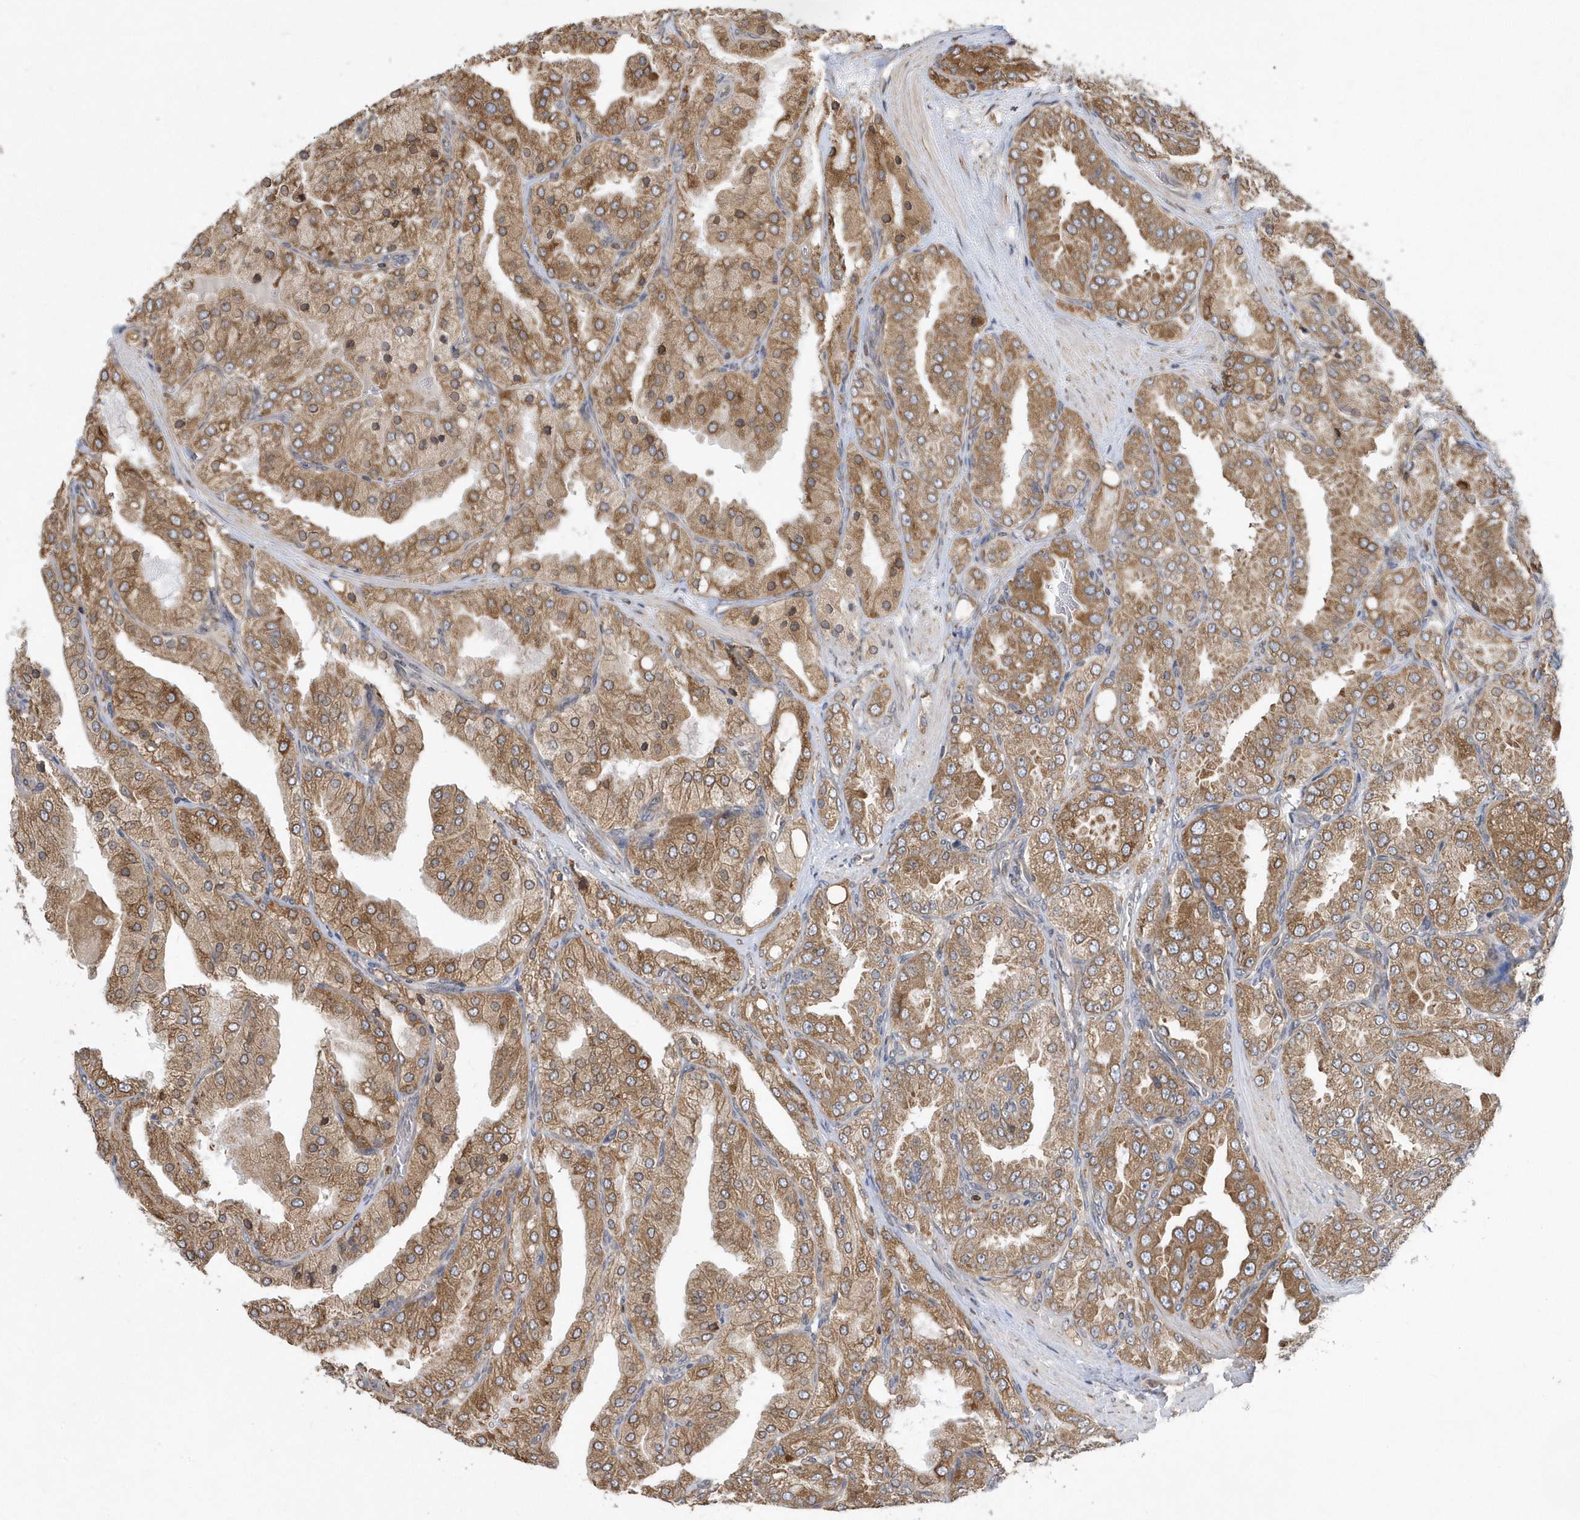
{"staining": {"intensity": "moderate", "quantity": ">75%", "location": "cytoplasmic/membranous"}, "tissue": "prostate cancer", "cell_type": "Tumor cells", "image_type": "cancer", "snomed": [{"axis": "morphology", "description": "Adenocarcinoma, High grade"}, {"axis": "topography", "description": "Prostate"}], "caption": "Immunohistochemistry of human prostate adenocarcinoma (high-grade) reveals medium levels of moderate cytoplasmic/membranous positivity in approximately >75% of tumor cells. Nuclei are stained in blue.", "gene": "VAMP7", "patient": {"sex": "male", "age": 50}}